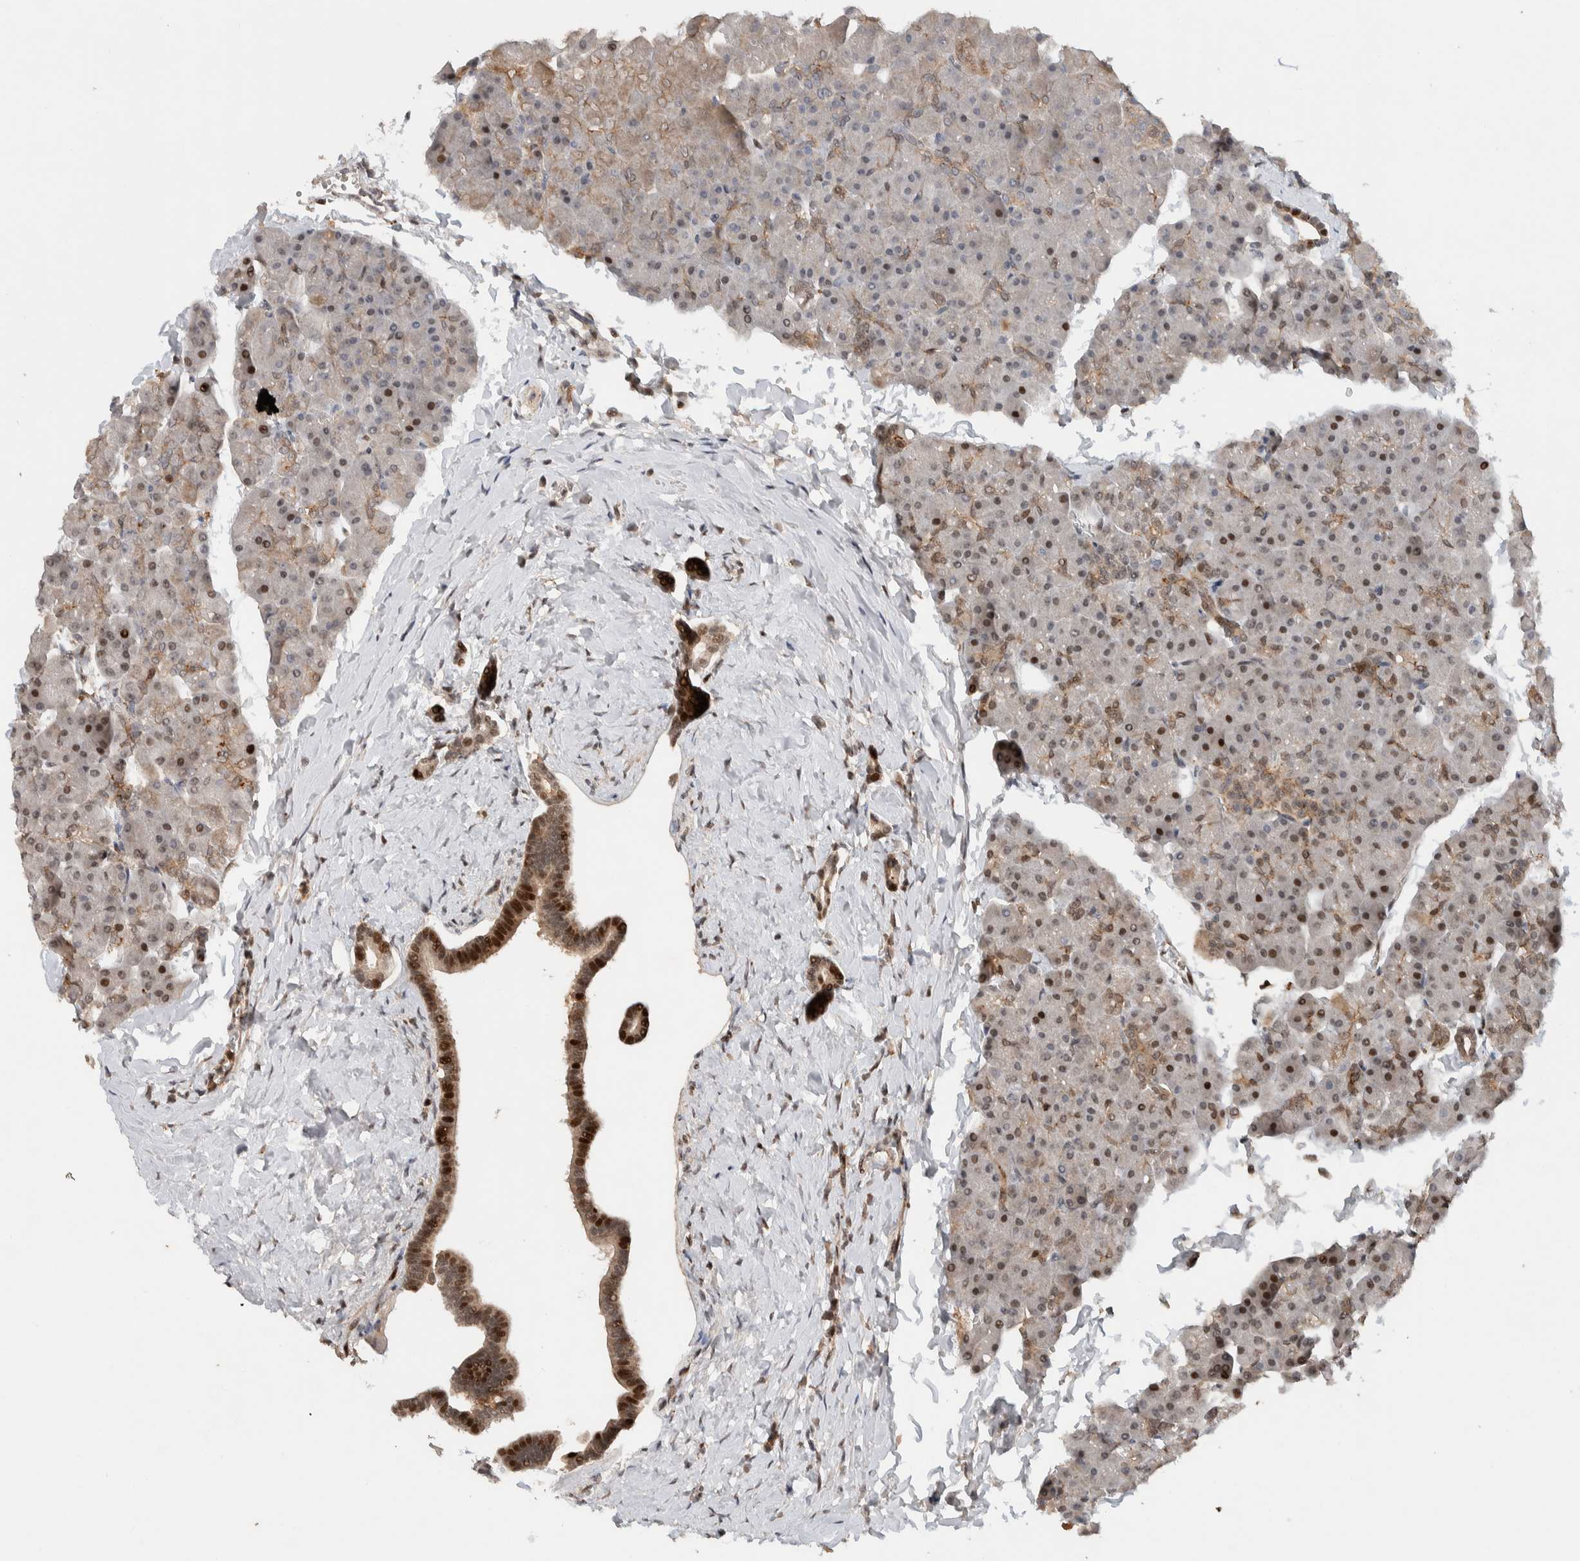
{"staining": {"intensity": "moderate", "quantity": "25%-75%", "location": "nuclear"}, "tissue": "pancreas", "cell_type": "Exocrine glandular cells", "image_type": "normal", "snomed": [{"axis": "morphology", "description": "Normal tissue, NOS"}, {"axis": "topography", "description": "Pancreas"}], "caption": "High-power microscopy captured an immunohistochemistry (IHC) photomicrograph of benign pancreas, revealing moderate nuclear staining in about 25%-75% of exocrine glandular cells. (brown staining indicates protein expression, while blue staining denotes nuclei).", "gene": "ZNF521", "patient": {"sex": "male", "age": 35}}